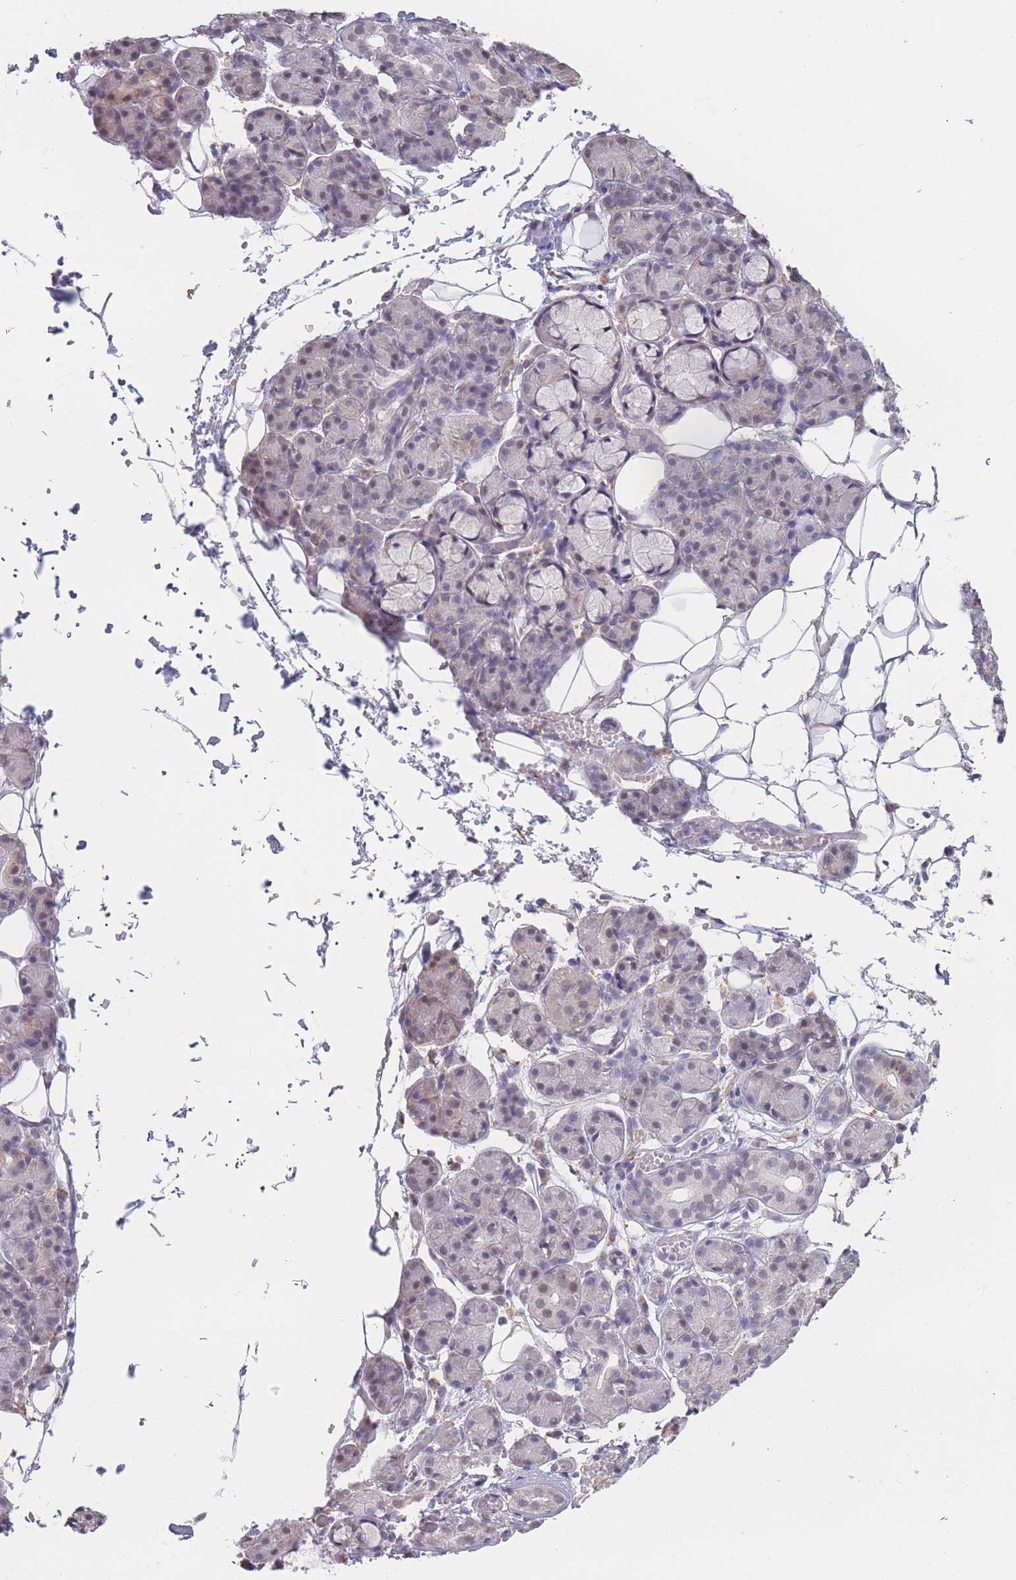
{"staining": {"intensity": "weak", "quantity": "<25%", "location": "nuclear"}, "tissue": "salivary gland", "cell_type": "Glandular cells", "image_type": "normal", "snomed": [{"axis": "morphology", "description": "Normal tissue, NOS"}, {"axis": "topography", "description": "Salivary gland"}], "caption": "Image shows no significant protein staining in glandular cells of benign salivary gland. (Immunohistochemistry, brightfield microscopy, high magnification).", "gene": "COL27A1", "patient": {"sex": "male", "age": 63}}